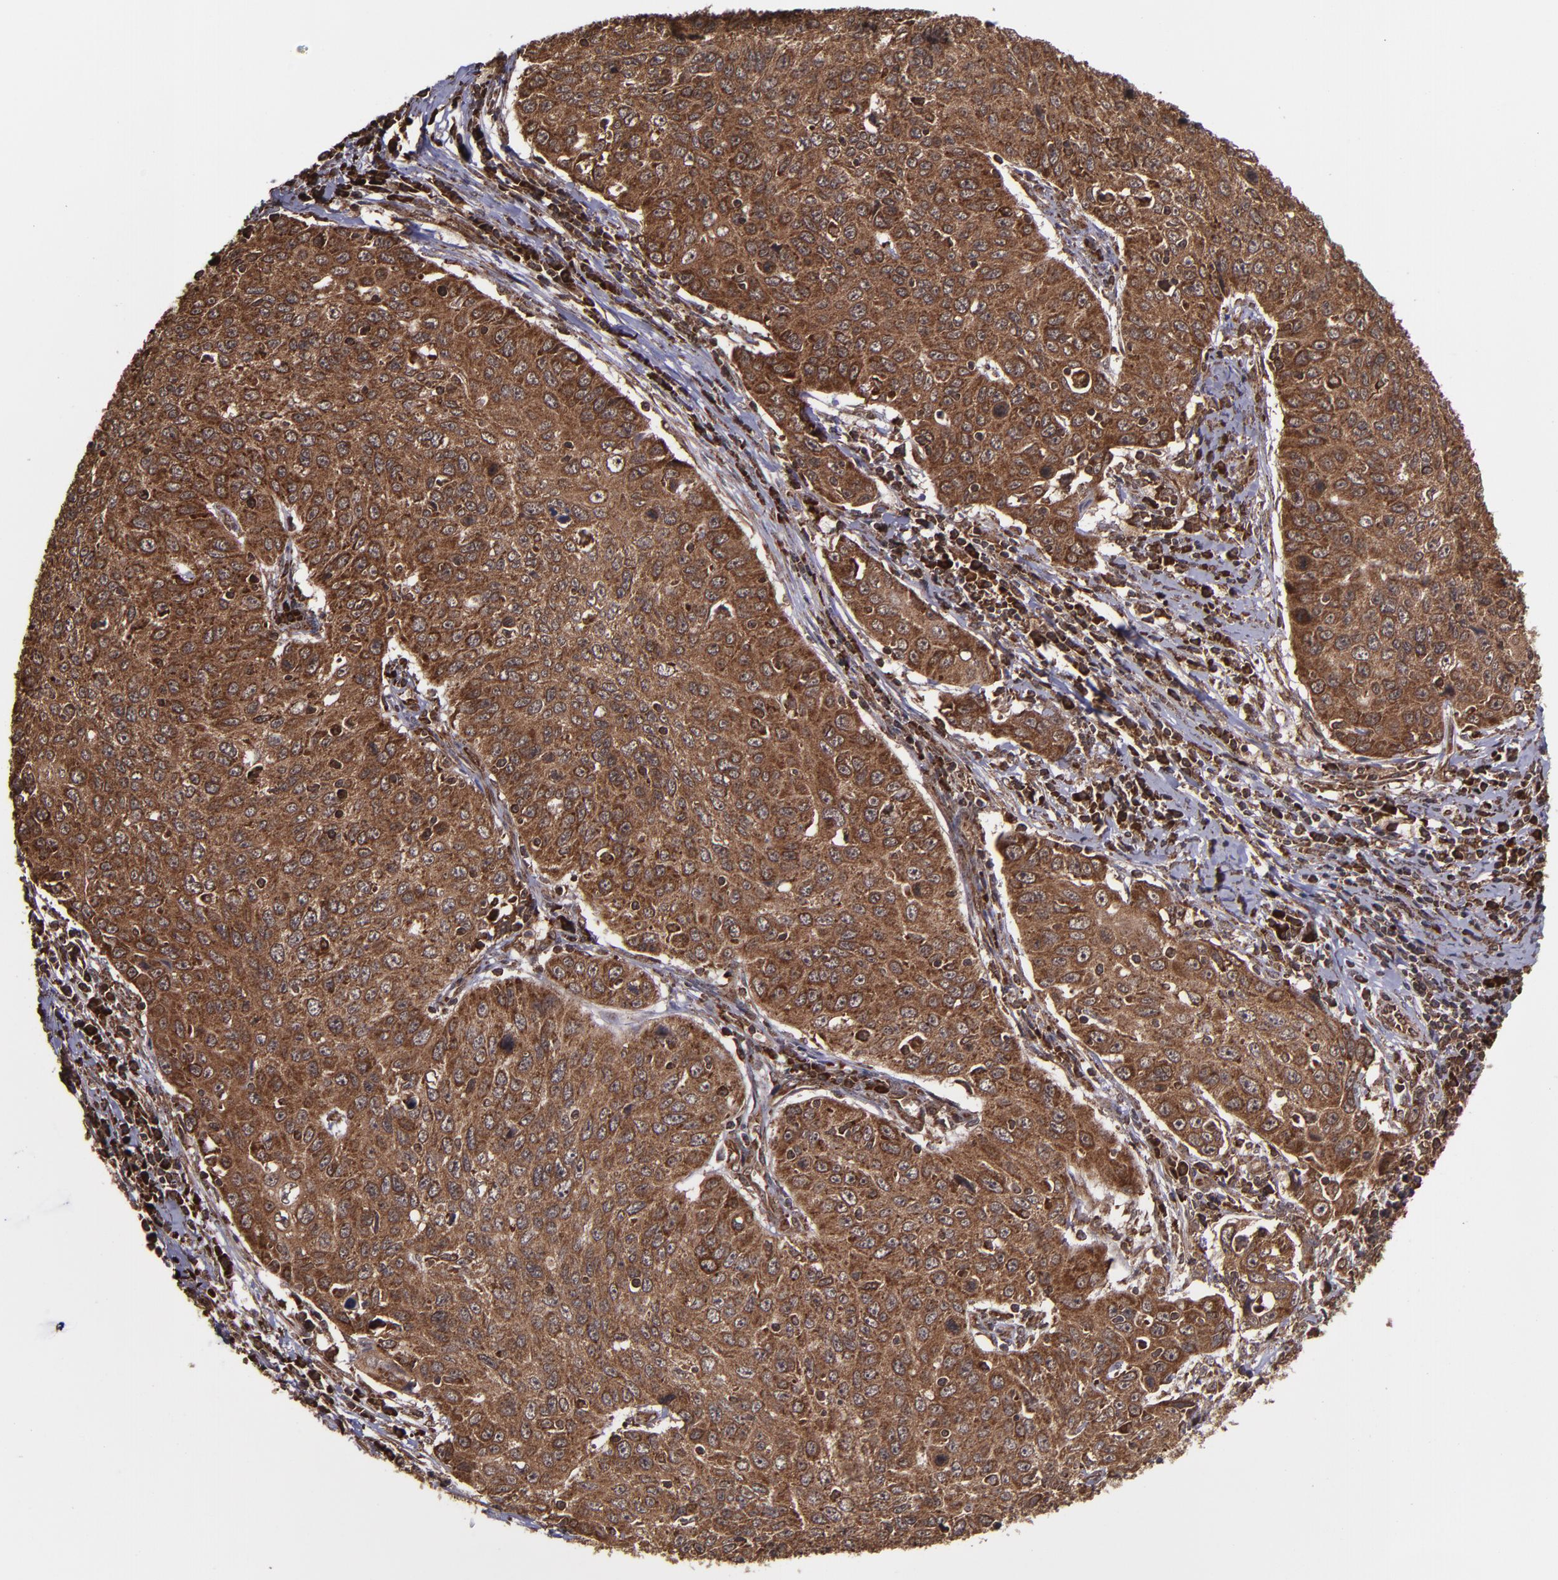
{"staining": {"intensity": "strong", "quantity": ">75%", "location": "cytoplasmic/membranous,nuclear"}, "tissue": "cervical cancer", "cell_type": "Tumor cells", "image_type": "cancer", "snomed": [{"axis": "morphology", "description": "Squamous cell carcinoma, NOS"}, {"axis": "topography", "description": "Cervix"}], "caption": "This micrograph shows IHC staining of squamous cell carcinoma (cervical), with high strong cytoplasmic/membranous and nuclear positivity in approximately >75% of tumor cells.", "gene": "EIF4ENIF1", "patient": {"sex": "female", "age": 53}}